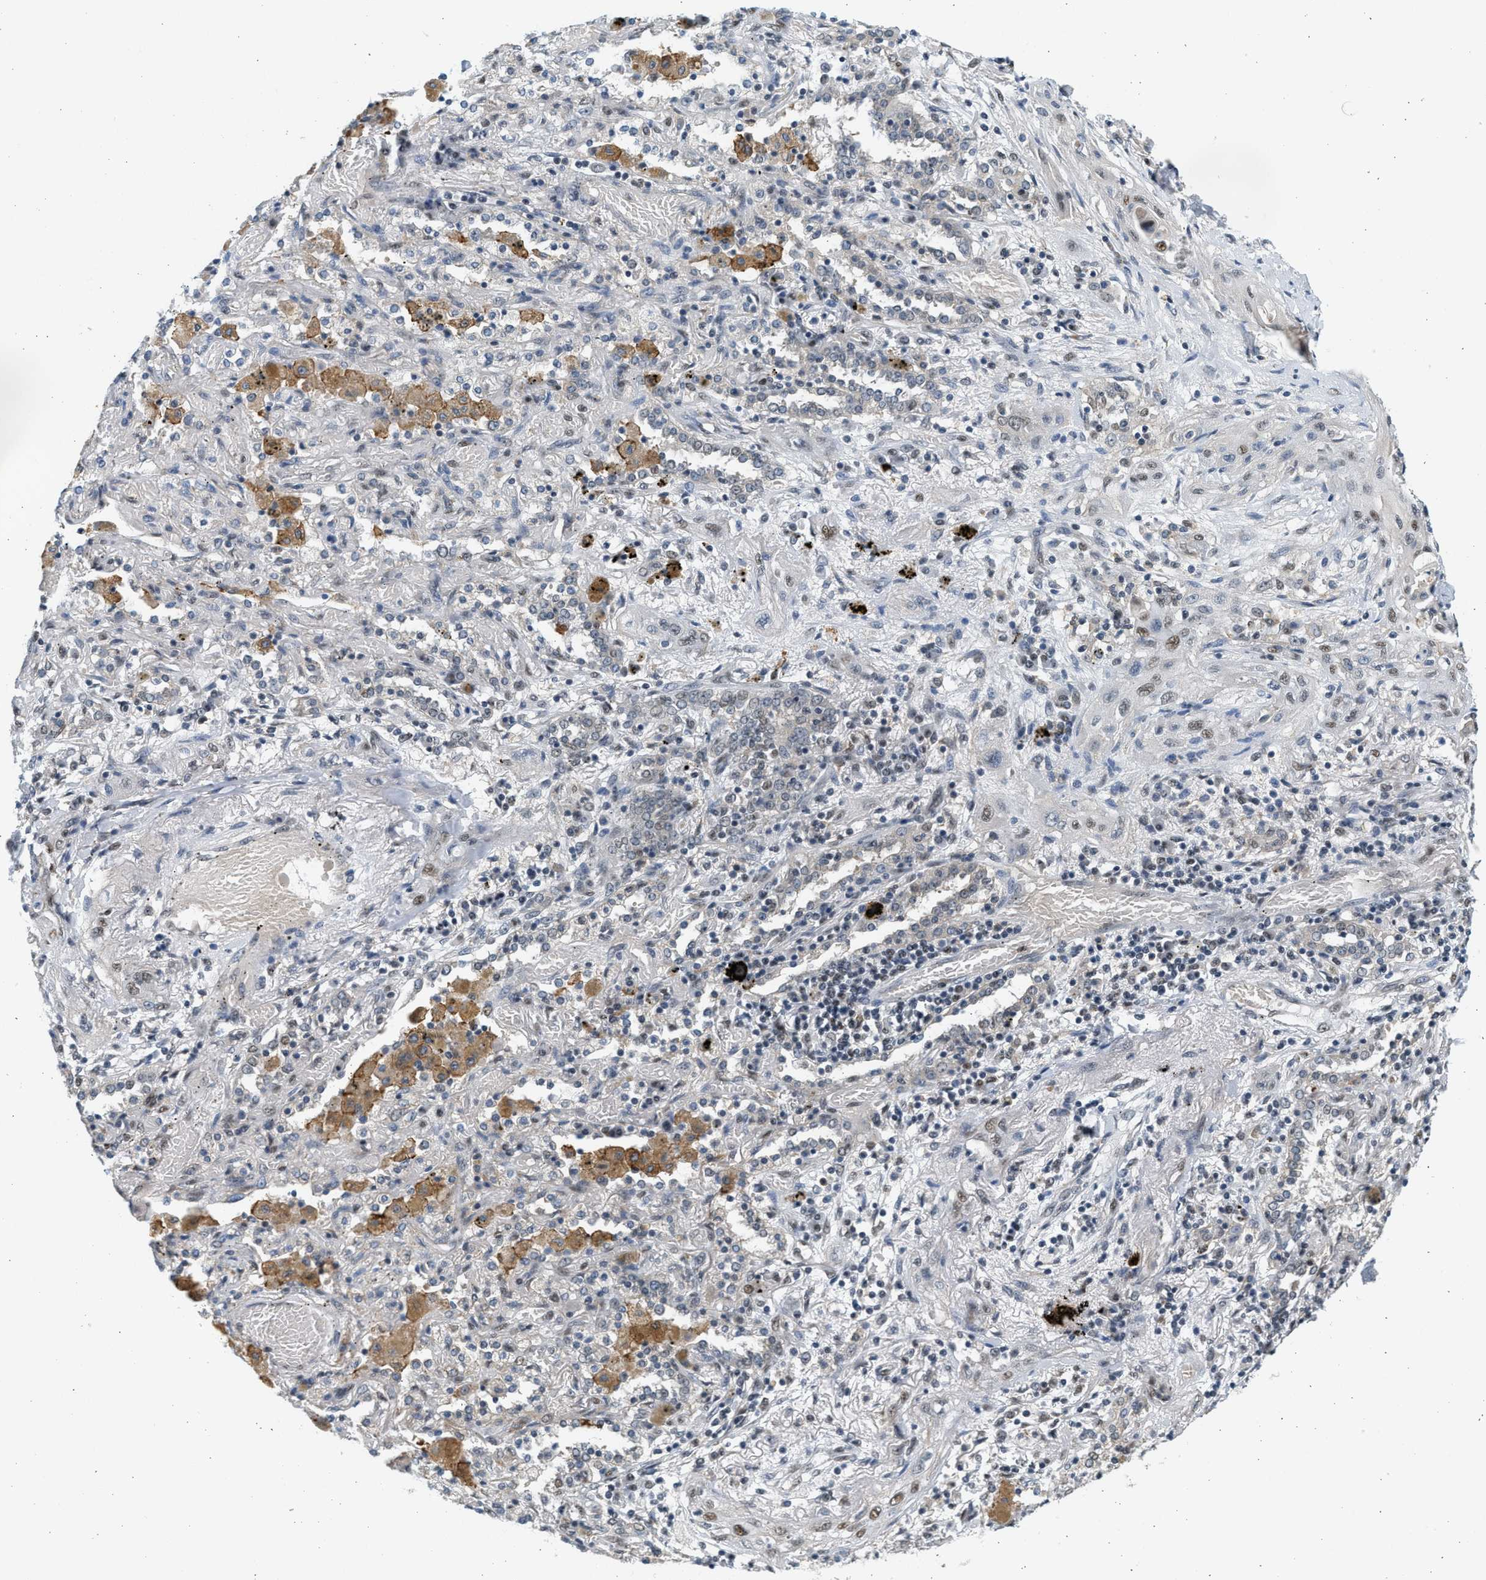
{"staining": {"intensity": "weak", "quantity": "<25%", "location": "nuclear"}, "tissue": "lung cancer", "cell_type": "Tumor cells", "image_type": "cancer", "snomed": [{"axis": "morphology", "description": "Squamous cell carcinoma, NOS"}, {"axis": "topography", "description": "Lung"}], "caption": "Tumor cells are negative for protein expression in human squamous cell carcinoma (lung). (Immunohistochemistry (ihc), brightfield microscopy, high magnification).", "gene": "HIPK1", "patient": {"sex": "female", "age": 47}}